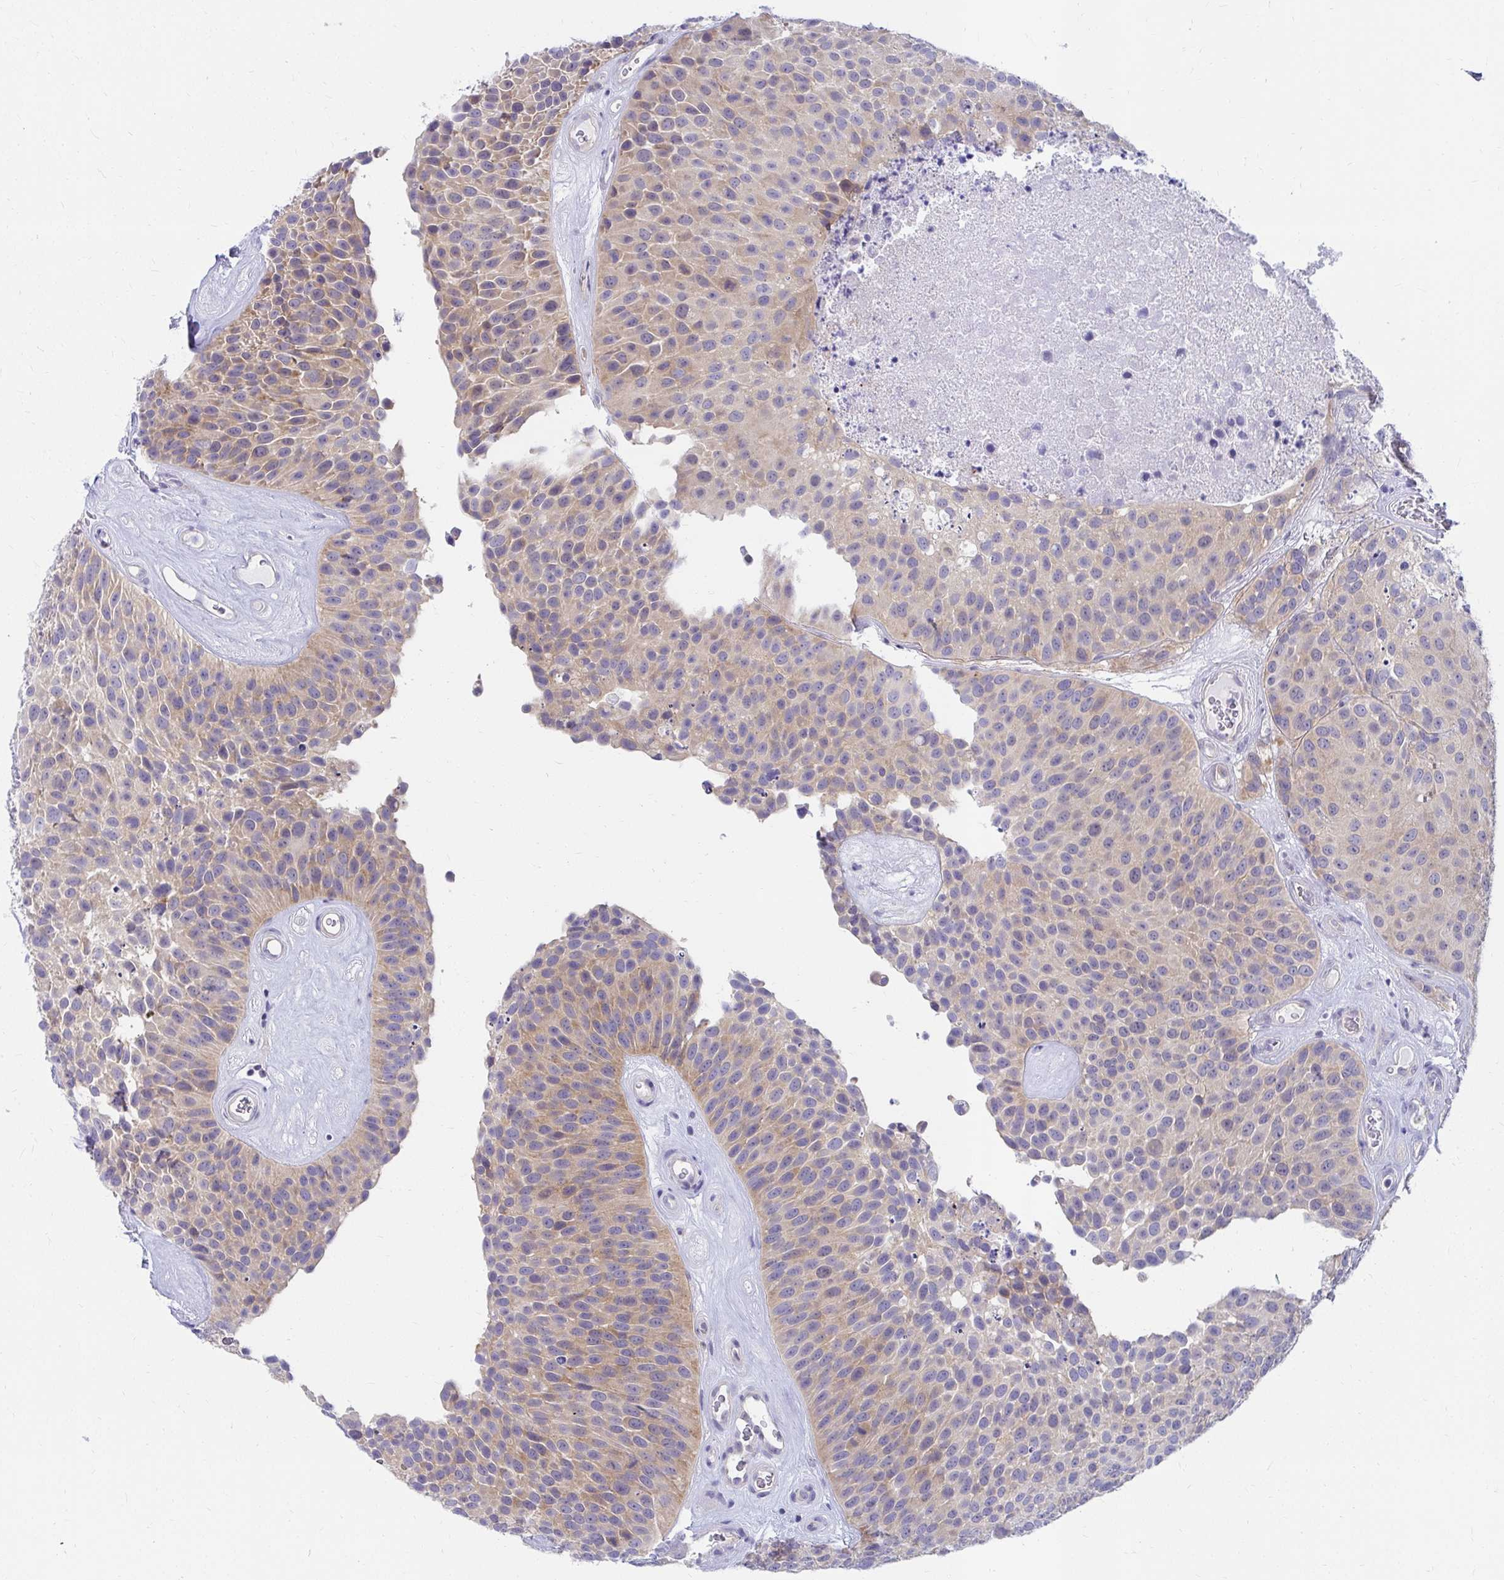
{"staining": {"intensity": "weak", "quantity": ">75%", "location": "cytoplasmic/membranous"}, "tissue": "urothelial cancer", "cell_type": "Tumor cells", "image_type": "cancer", "snomed": [{"axis": "morphology", "description": "Urothelial carcinoma, Low grade"}, {"axis": "topography", "description": "Urinary bladder"}], "caption": "Weak cytoplasmic/membranous protein expression is identified in about >75% of tumor cells in urothelial cancer. (IHC, brightfield microscopy, high magnification).", "gene": "C19orf81", "patient": {"sex": "male", "age": 76}}